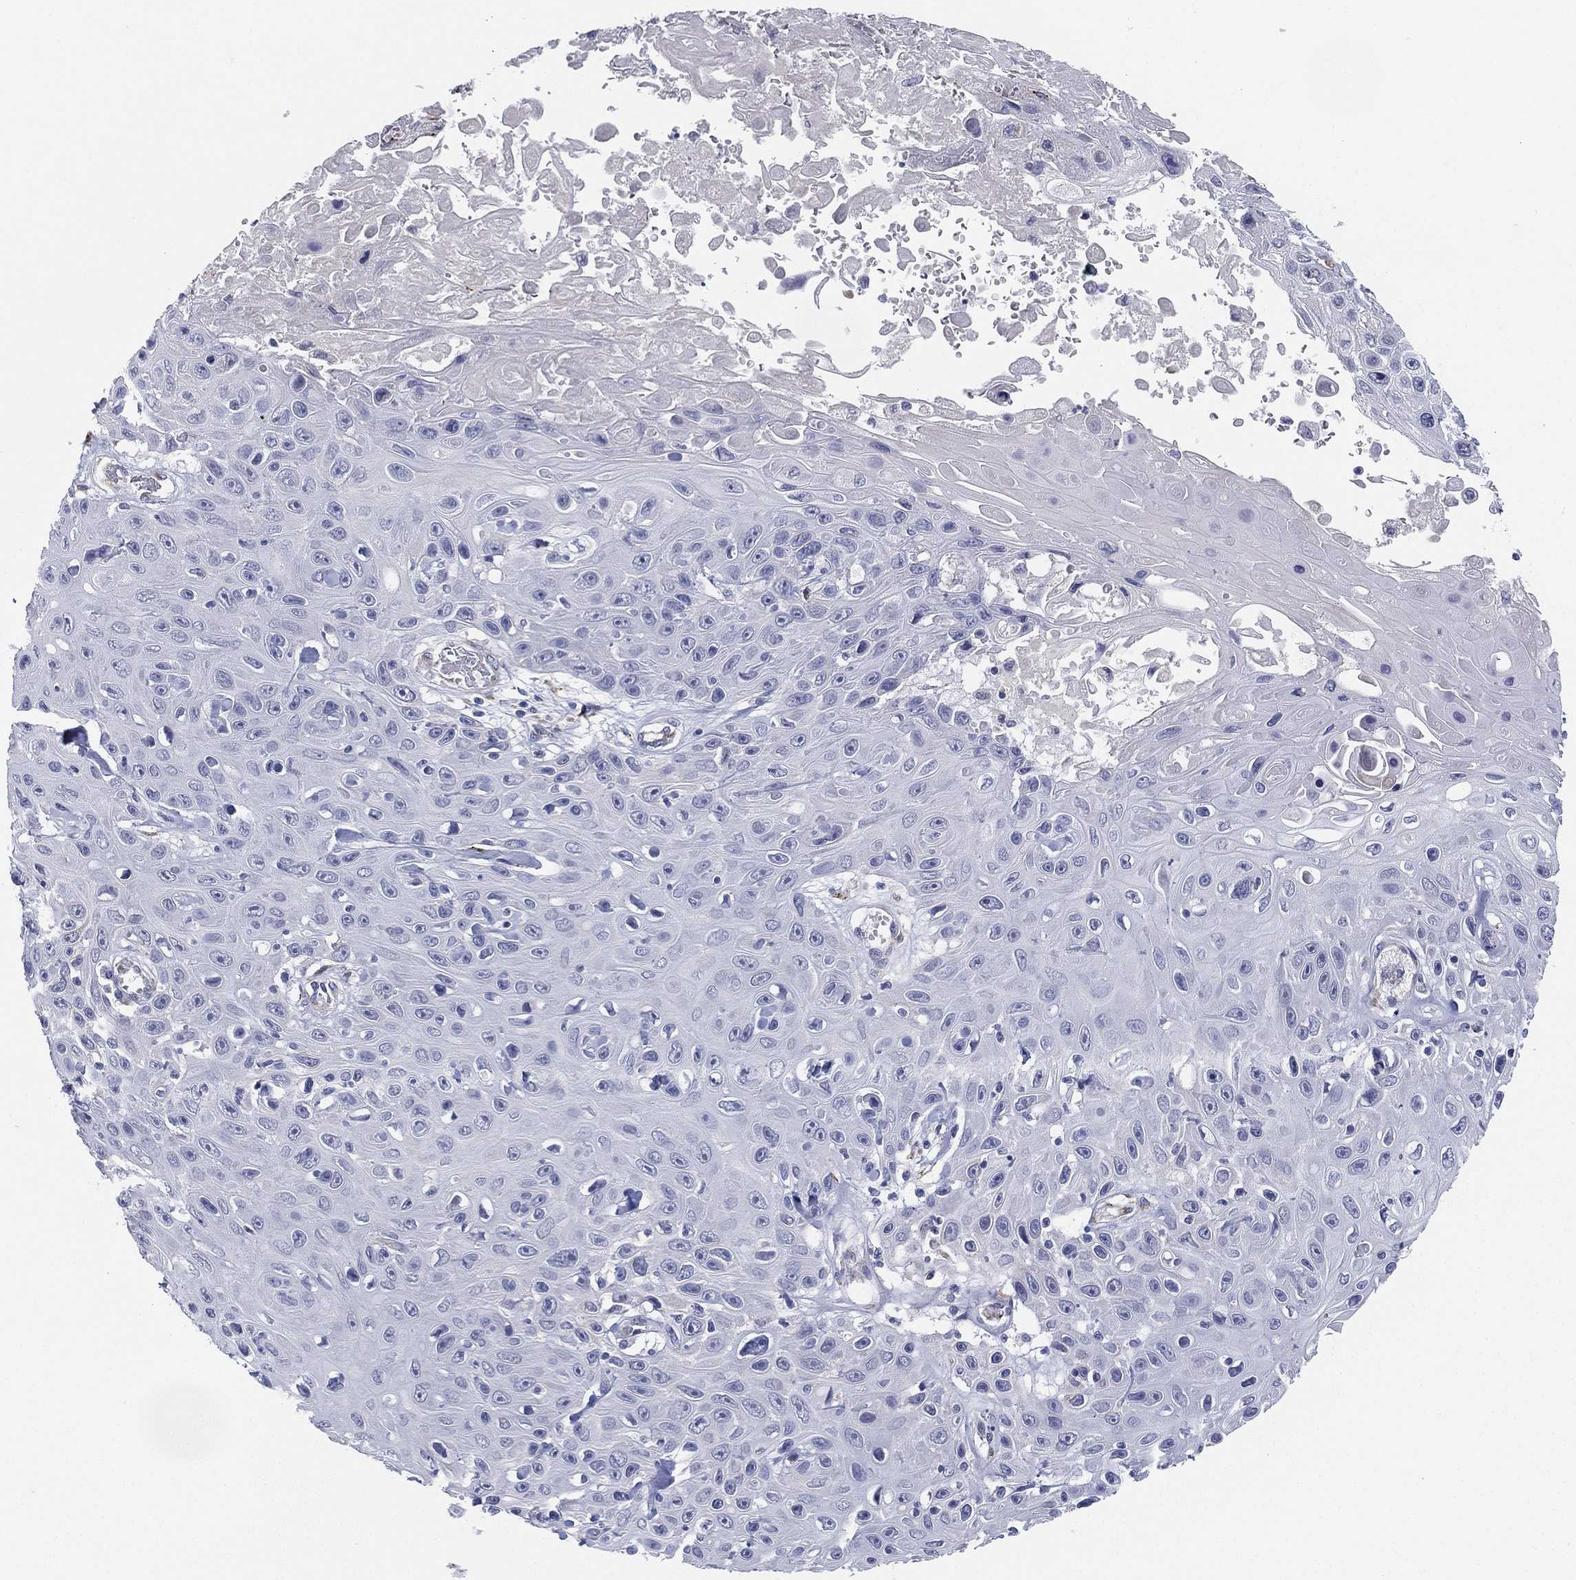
{"staining": {"intensity": "negative", "quantity": "none", "location": "none"}, "tissue": "skin cancer", "cell_type": "Tumor cells", "image_type": "cancer", "snomed": [{"axis": "morphology", "description": "Squamous cell carcinoma, NOS"}, {"axis": "topography", "description": "Skin"}], "caption": "DAB (3,3'-diaminobenzidine) immunohistochemical staining of skin squamous cell carcinoma exhibits no significant expression in tumor cells.", "gene": "MLF1", "patient": {"sex": "male", "age": 82}}